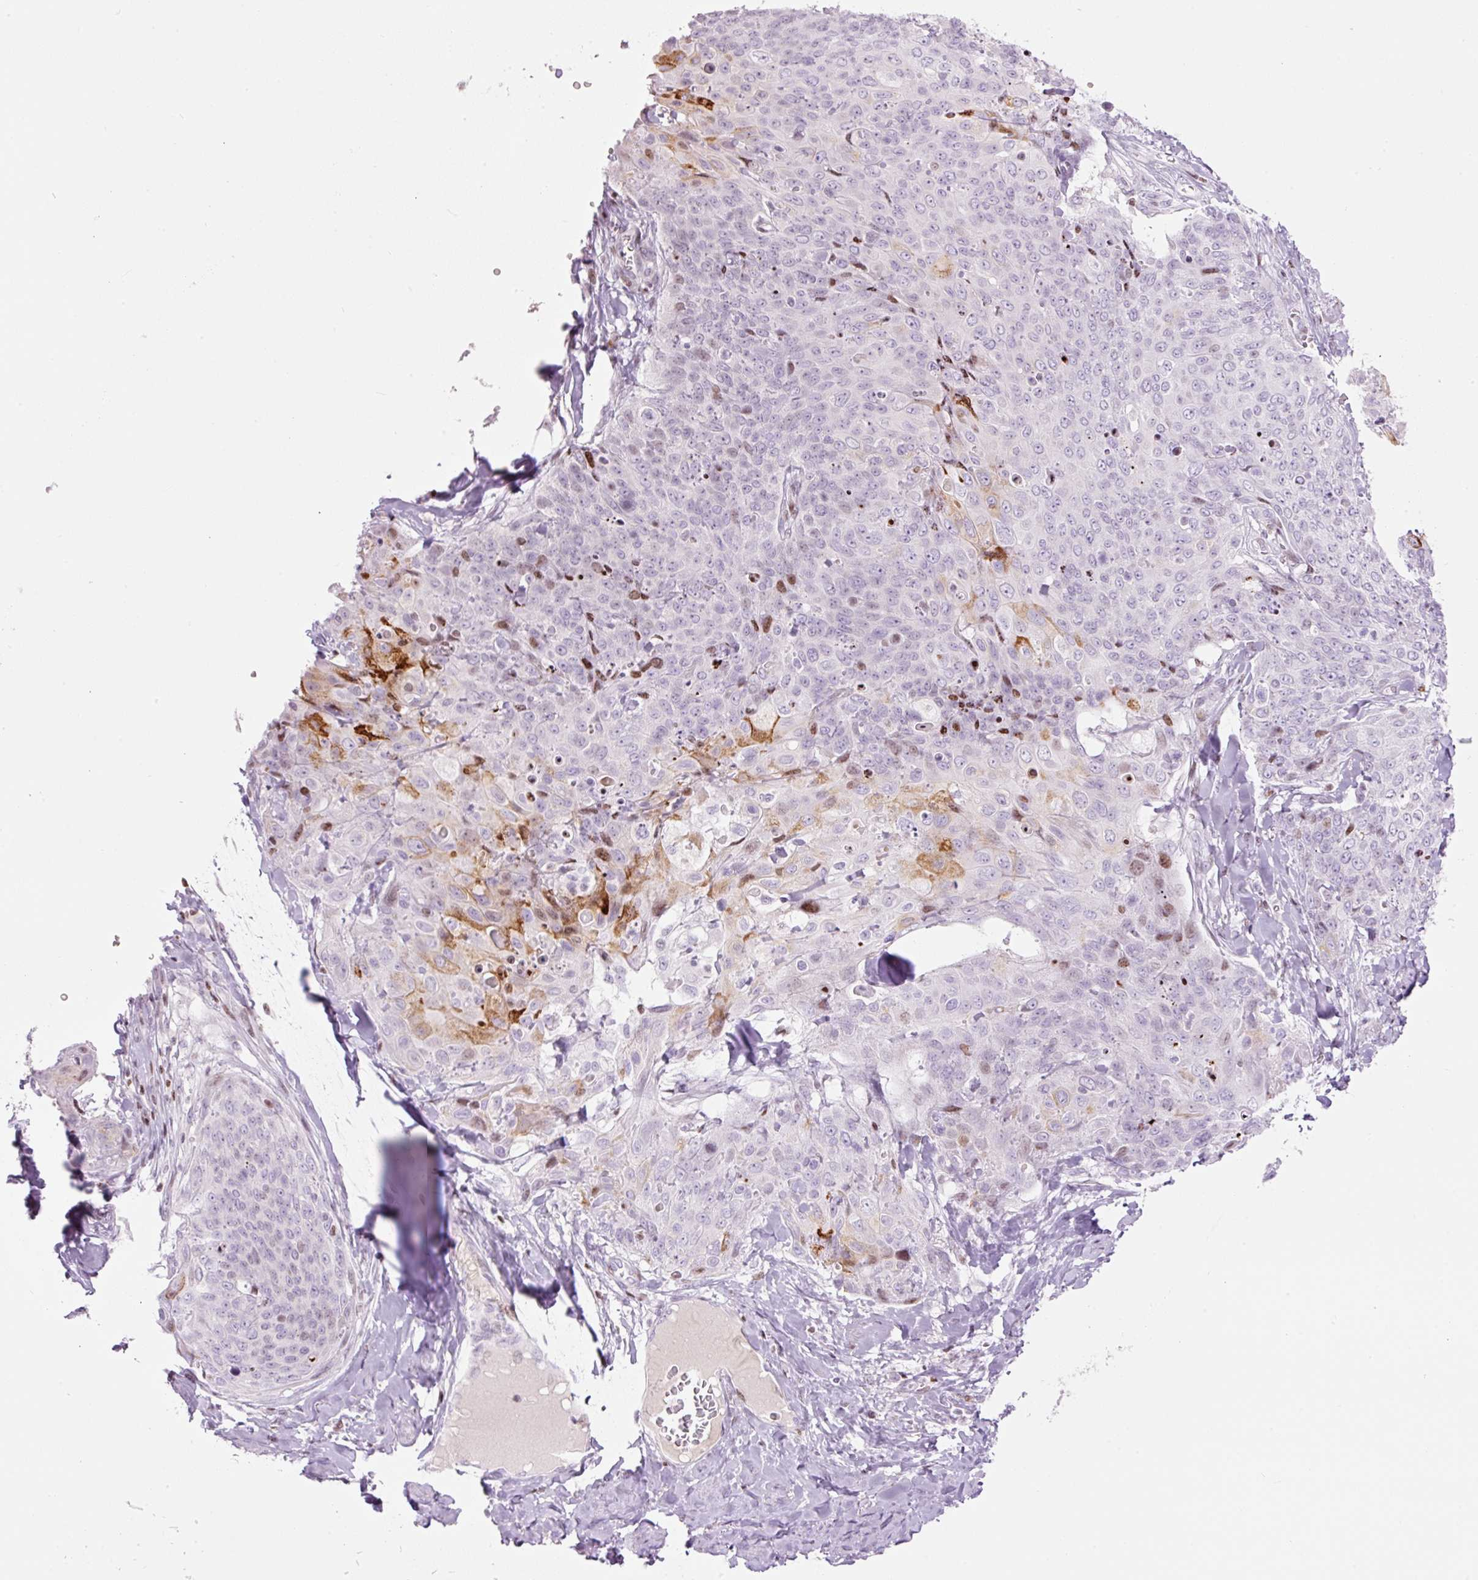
{"staining": {"intensity": "moderate", "quantity": "<25%", "location": "cytoplasmic/membranous,nuclear"}, "tissue": "skin cancer", "cell_type": "Tumor cells", "image_type": "cancer", "snomed": [{"axis": "morphology", "description": "Squamous cell carcinoma, NOS"}, {"axis": "topography", "description": "Skin"}, {"axis": "topography", "description": "Vulva"}], "caption": "Skin cancer tissue reveals moderate cytoplasmic/membranous and nuclear positivity in approximately <25% of tumor cells", "gene": "TMEM177", "patient": {"sex": "female", "age": 85}}